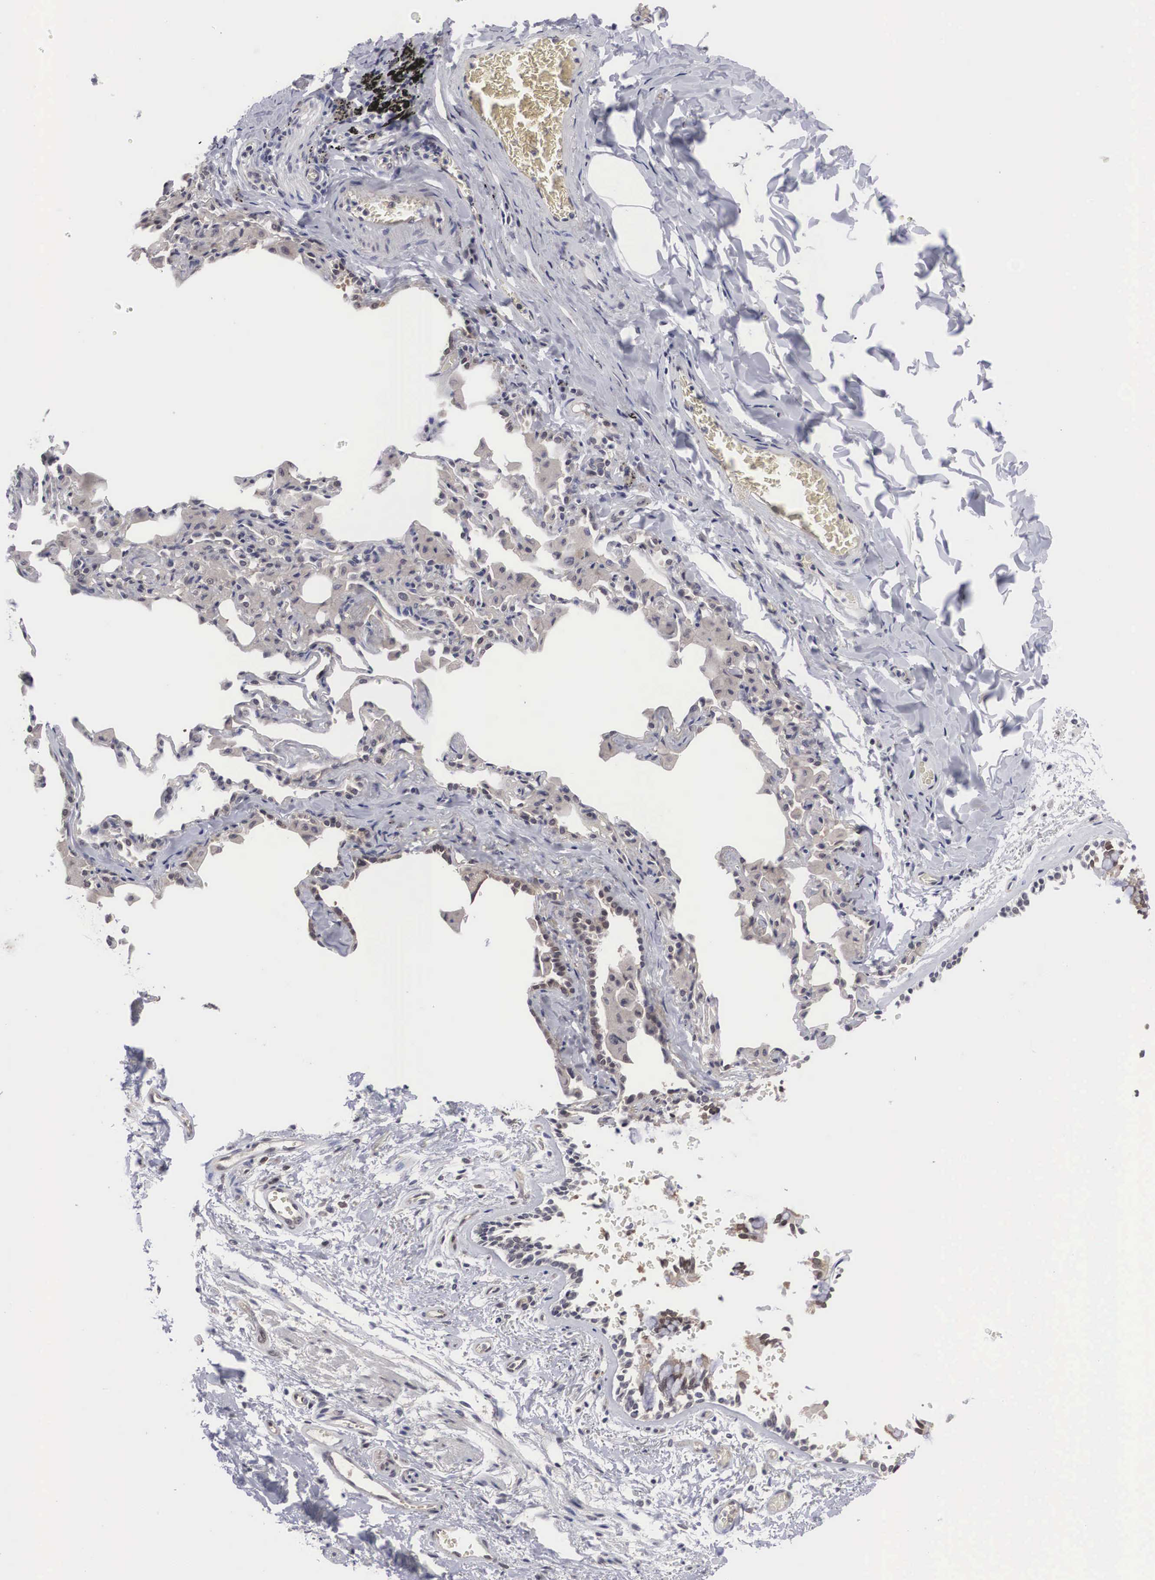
{"staining": {"intensity": "weak", "quantity": "25%-75%", "location": "cytoplasmic/membranous"}, "tissue": "bronchus", "cell_type": "Respiratory epithelial cells", "image_type": "normal", "snomed": [{"axis": "morphology", "description": "Normal tissue, NOS"}, {"axis": "topography", "description": "Lung"}], "caption": "Immunohistochemical staining of unremarkable human bronchus displays weak cytoplasmic/membranous protein positivity in about 25%-75% of respiratory epithelial cells.", "gene": "OTX2", "patient": {"sex": "male", "age": 54}}